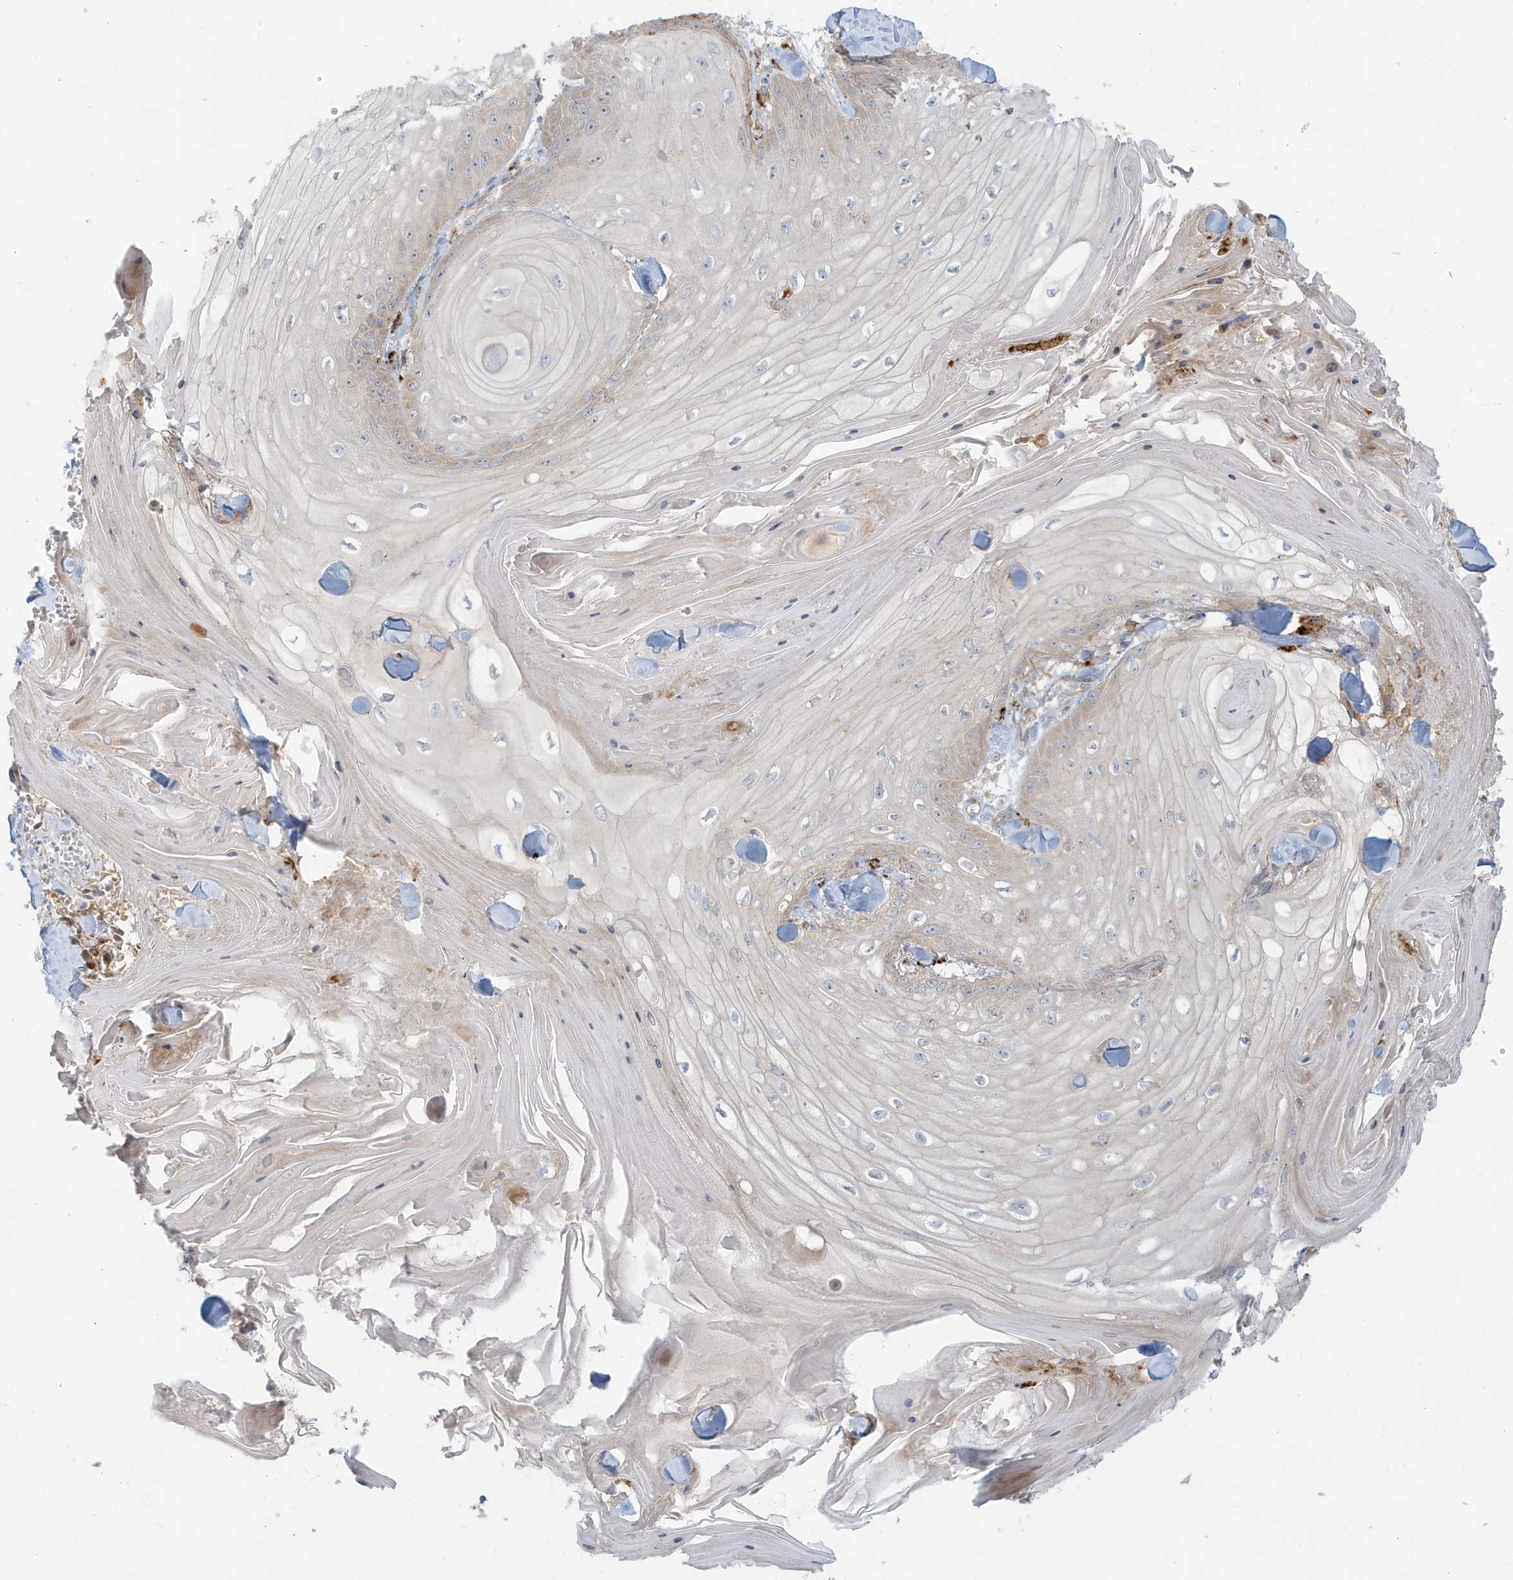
{"staining": {"intensity": "negative", "quantity": "none", "location": "none"}, "tissue": "skin cancer", "cell_type": "Tumor cells", "image_type": "cancer", "snomed": [{"axis": "morphology", "description": "Squamous cell carcinoma, NOS"}, {"axis": "topography", "description": "Skin"}], "caption": "The immunohistochemistry image has no significant staining in tumor cells of skin cancer tissue.", "gene": "MCOLN1", "patient": {"sex": "male", "age": 74}}